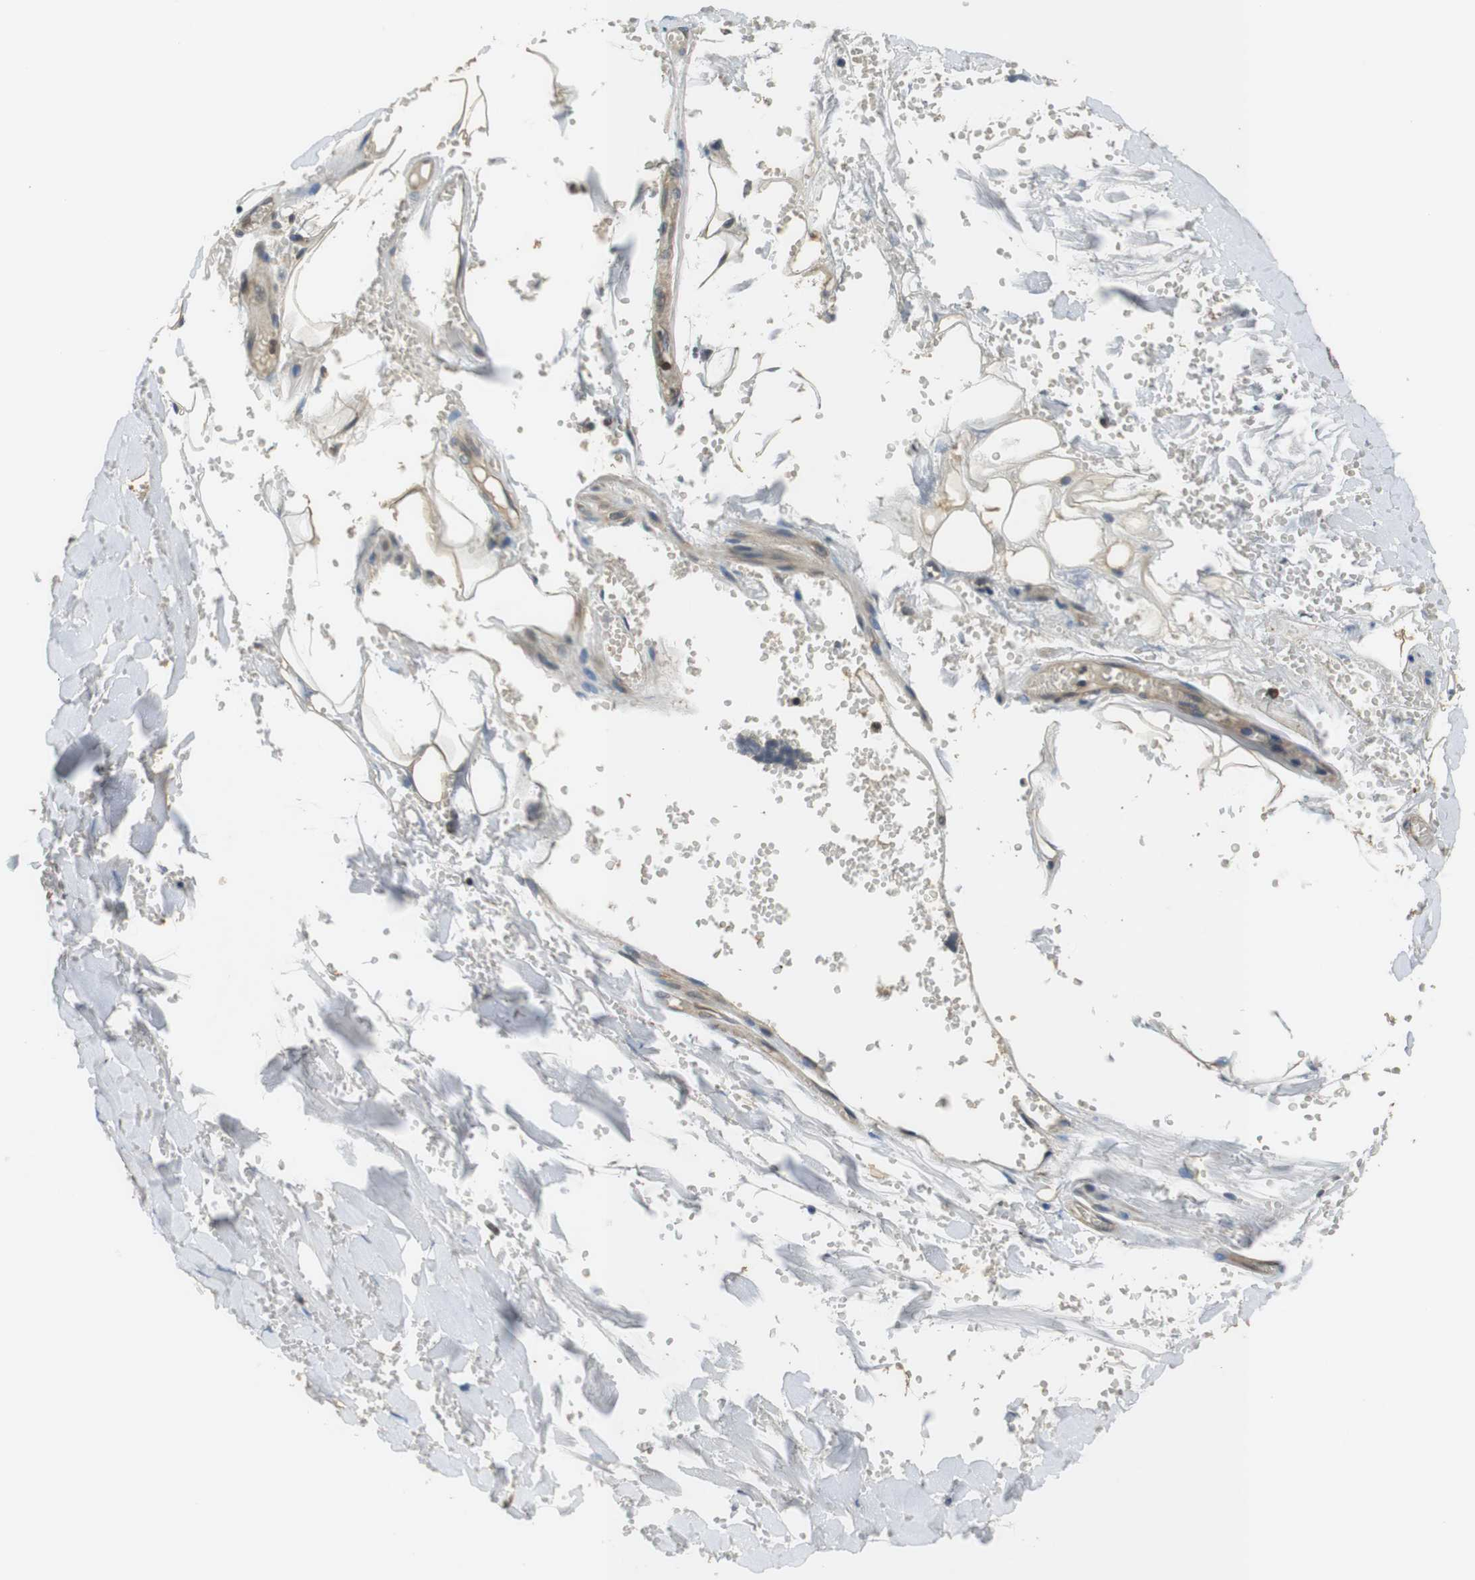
{"staining": {"intensity": "weak", "quantity": "<25%", "location": "cytoplasmic/membranous"}, "tissue": "salivary gland", "cell_type": "Glandular cells", "image_type": "normal", "snomed": [{"axis": "morphology", "description": "Normal tissue, NOS"}, {"axis": "topography", "description": "Salivary gland"}], "caption": "Protein analysis of benign salivary gland shows no significant staining in glandular cells.", "gene": "FZD10", "patient": {"sex": "male", "age": 62}}